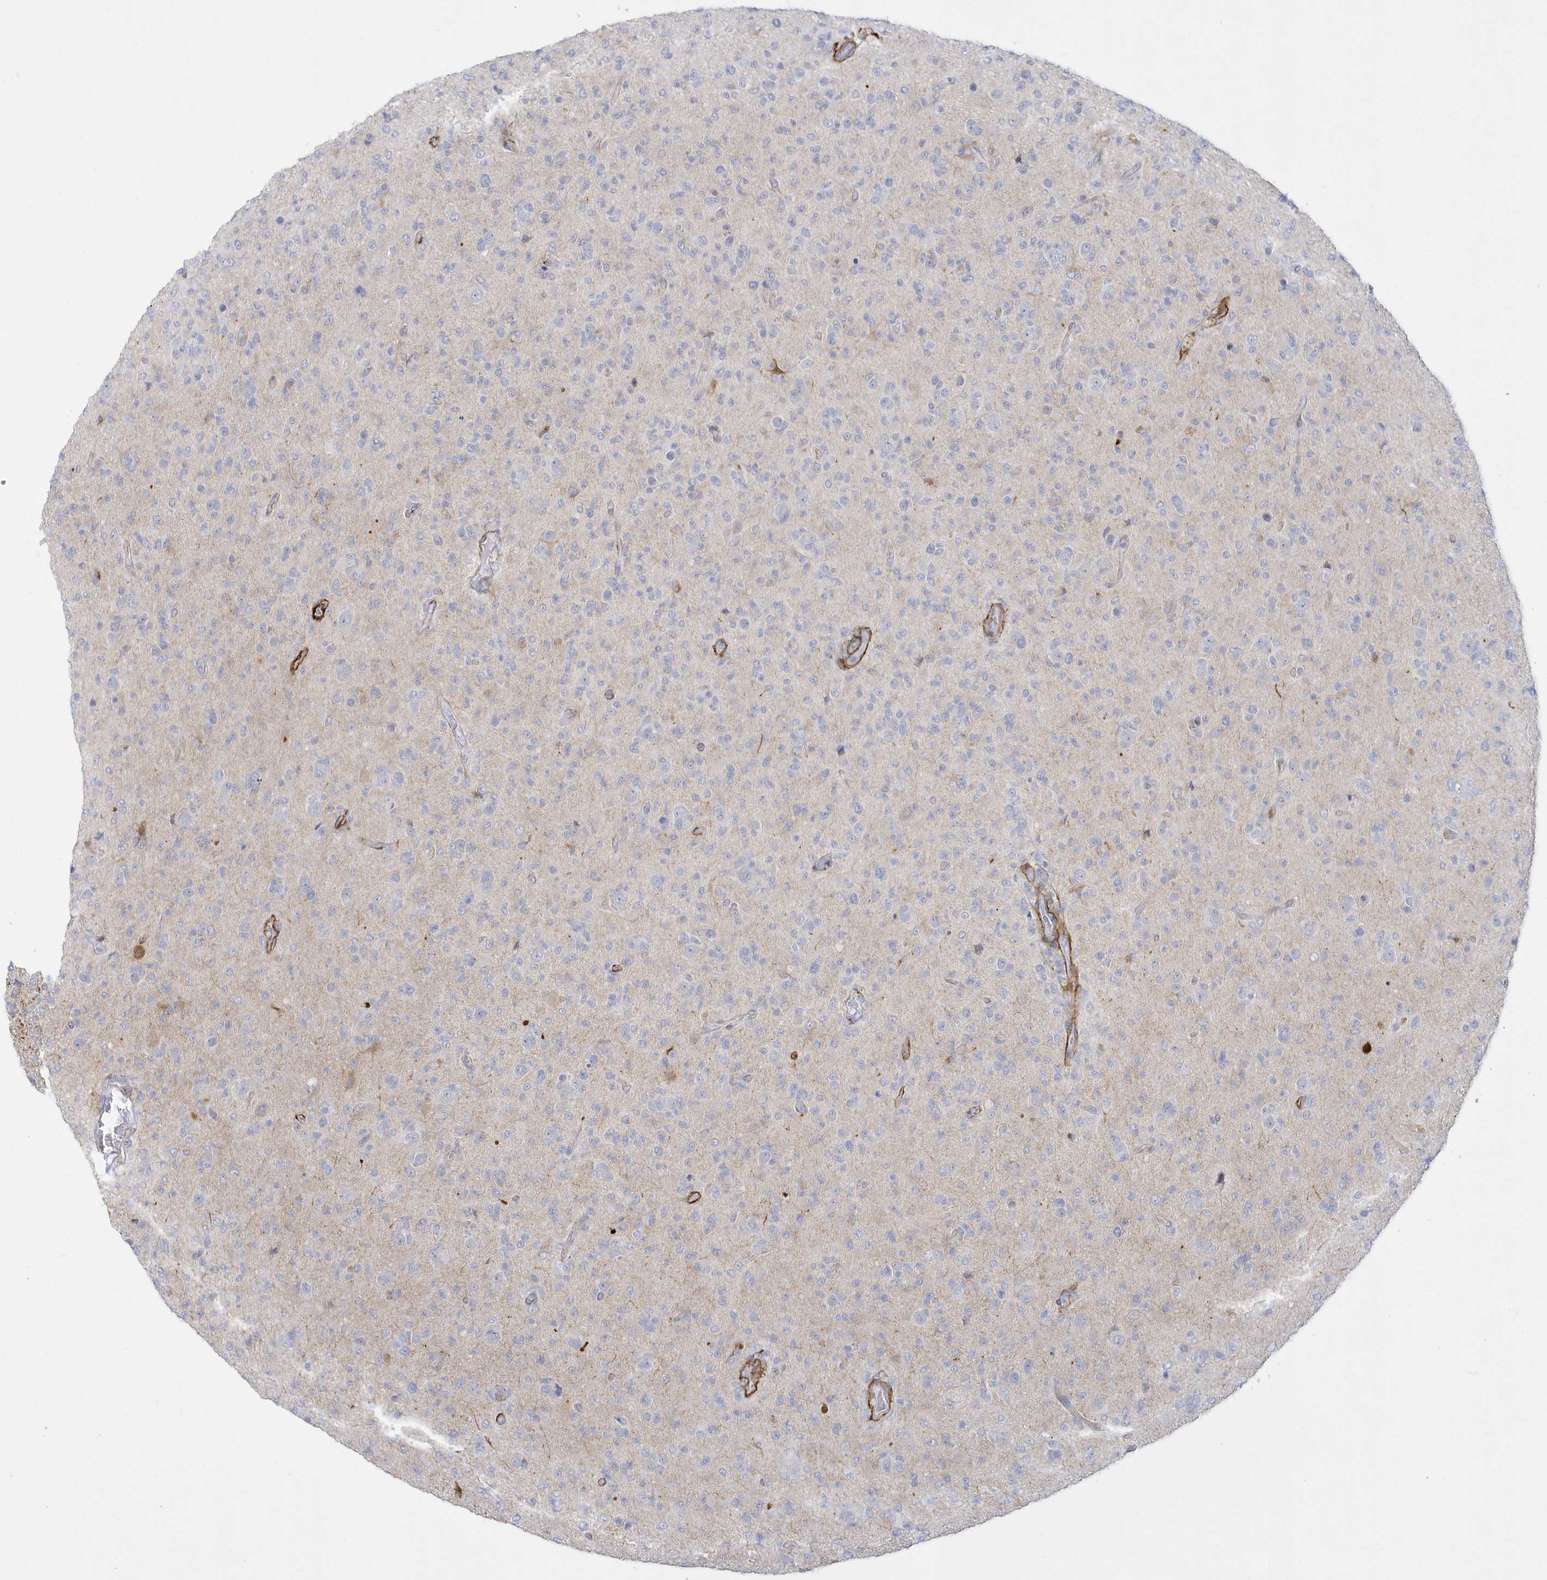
{"staining": {"intensity": "negative", "quantity": "none", "location": "none"}, "tissue": "glioma", "cell_type": "Tumor cells", "image_type": "cancer", "snomed": [{"axis": "morphology", "description": "Glioma, malignant, High grade"}, {"axis": "topography", "description": "Brain"}], "caption": "An immunohistochemistry (IHC) image of malignant high-grade glioma is shown. There is no staining in tumor cells of malignant high-grade glioma.", "gene": "WDR27", "patient": {"sex": "female", "age": 57}}